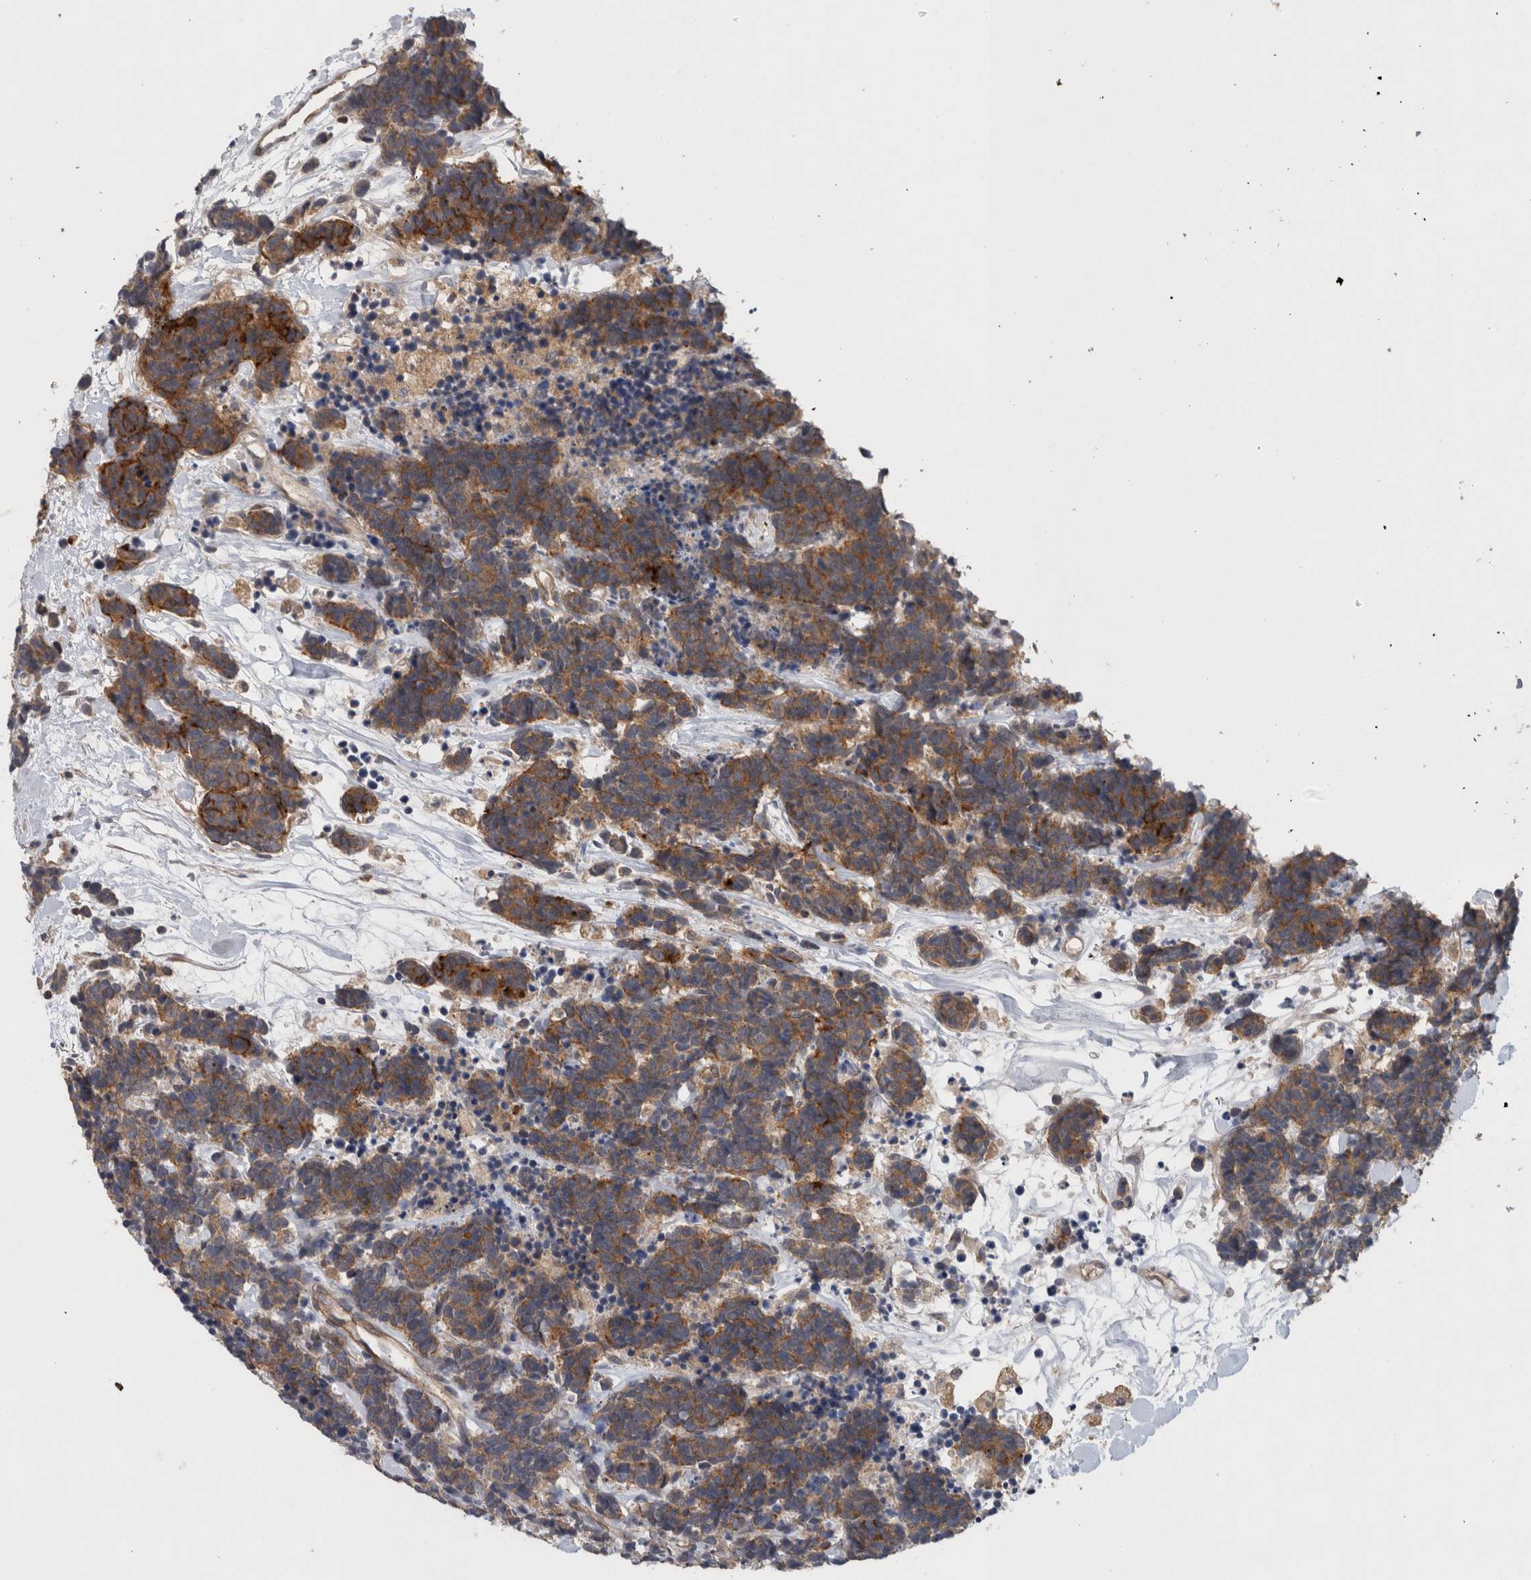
{"staining": {"intensity": "moderate", "quantity": ">75%", "location": "cytoplasmic/membranous"}, "tissue": "carcinoid", "cell_type": "Tumor cells", "image_type": "cancer", "snomed": [{"axis": "morphology", "description": "Carcinoma, NOS"}, {"axis": "morphology", "description": "Carcinoid, malignant, NOS"}, {"axis": "topography", "description": "Urinary bladder"}], "caption": "A photomicrograph of human carcinoid (malignant) stained for a protein shows moderate cytoplasmic/membranous brown staining in tumor cells. The protein is shown in brown color, while the nuclei are stained blue.", "gene": "SCARA5", "patient": {"sex": "male", "age": 57}}